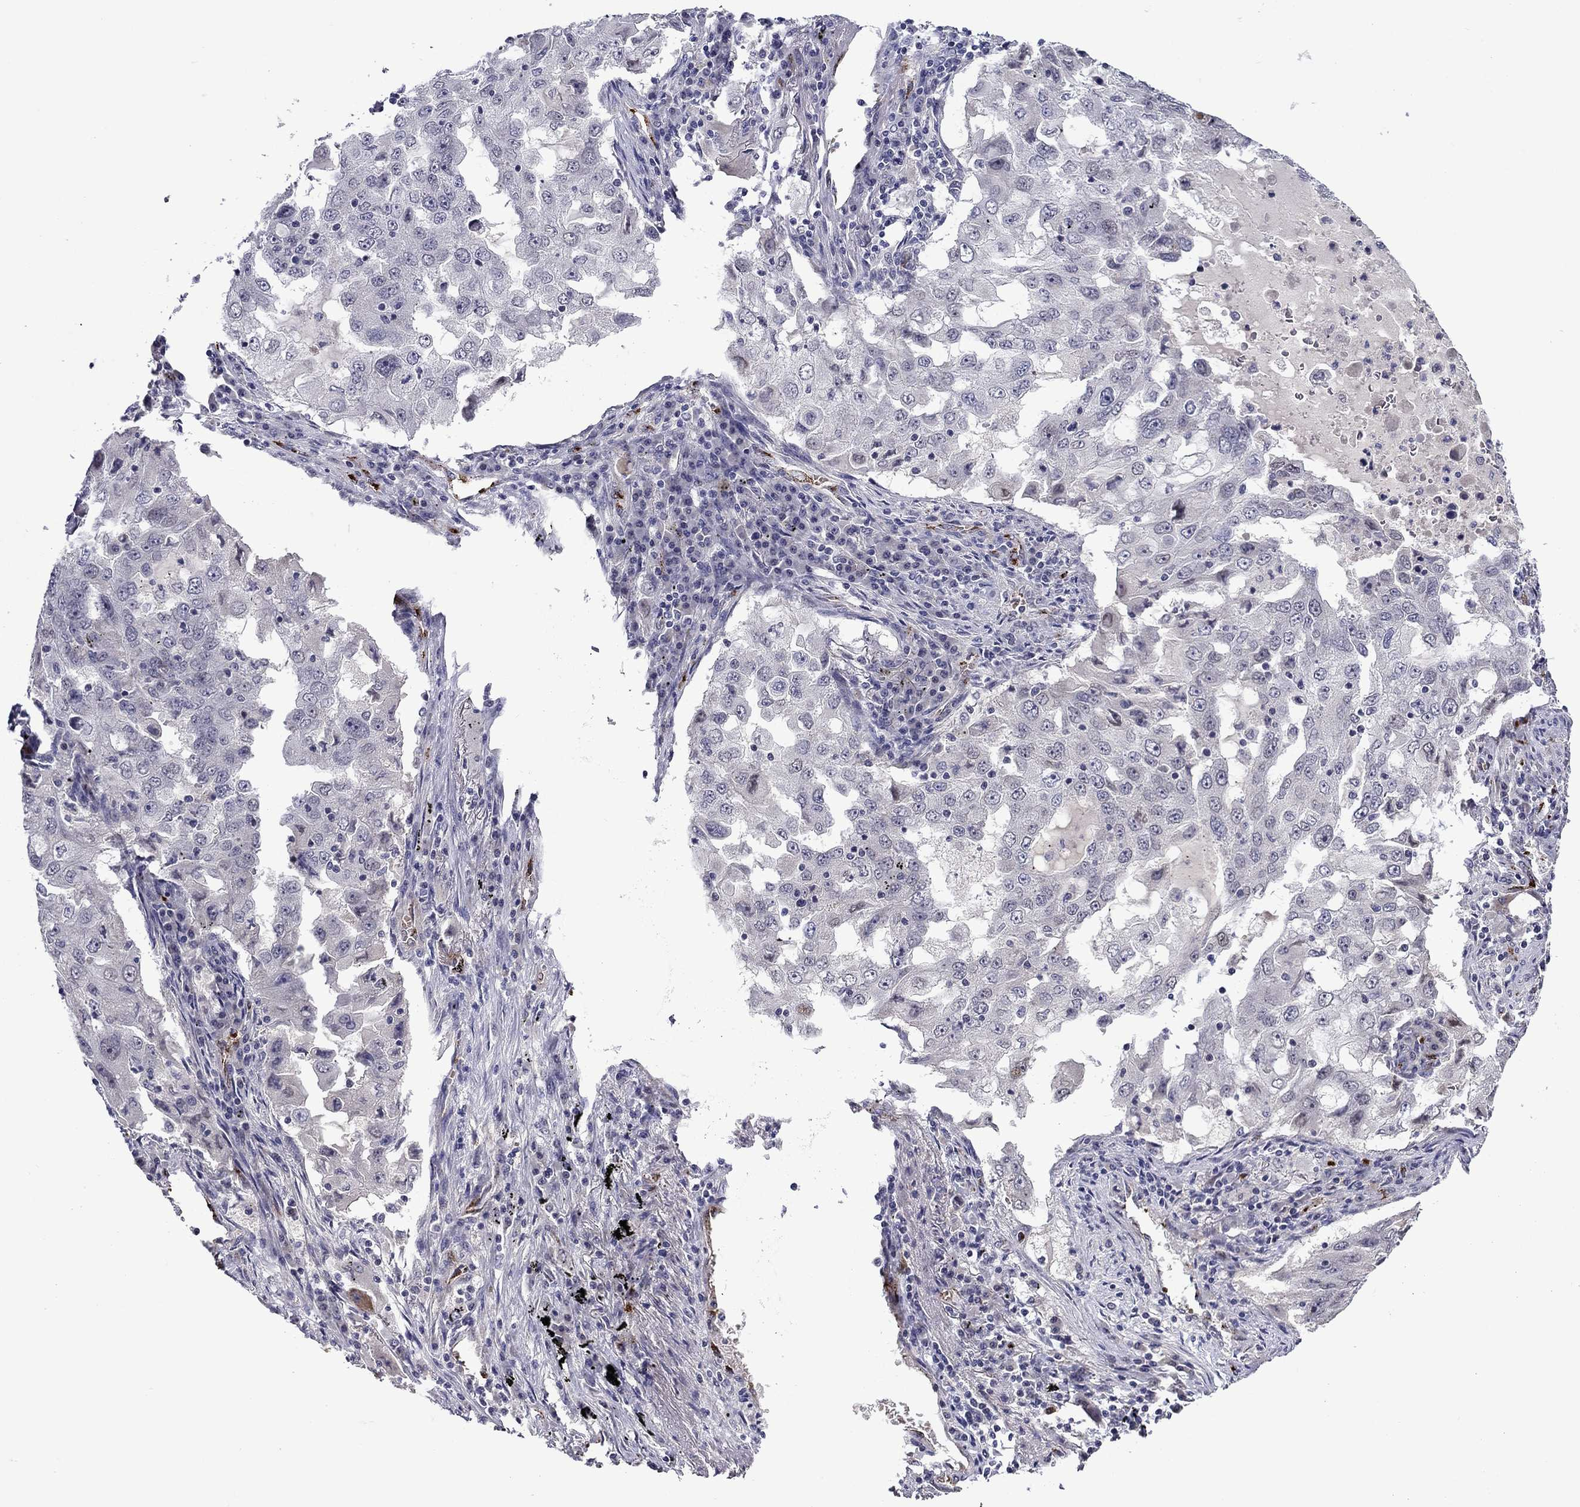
{"staining": {"intensity": "negative", "quantity": "none", "location": "none"}, "tissue": "lung cancer", "cell_type": "Tumor cells", "image_type": "cancer", "snomed": [{"axis": "morphology", "description": "Adenocarcinoma, NOS"}, {"axis": "topography", "description": "Lung"}], "caption": "Lung cancer was stained to show a protein in brown. There is no significant staining in tumor cells.", "gene": "SLITRK1", "patient": {"sex": "female", "age": 61}}